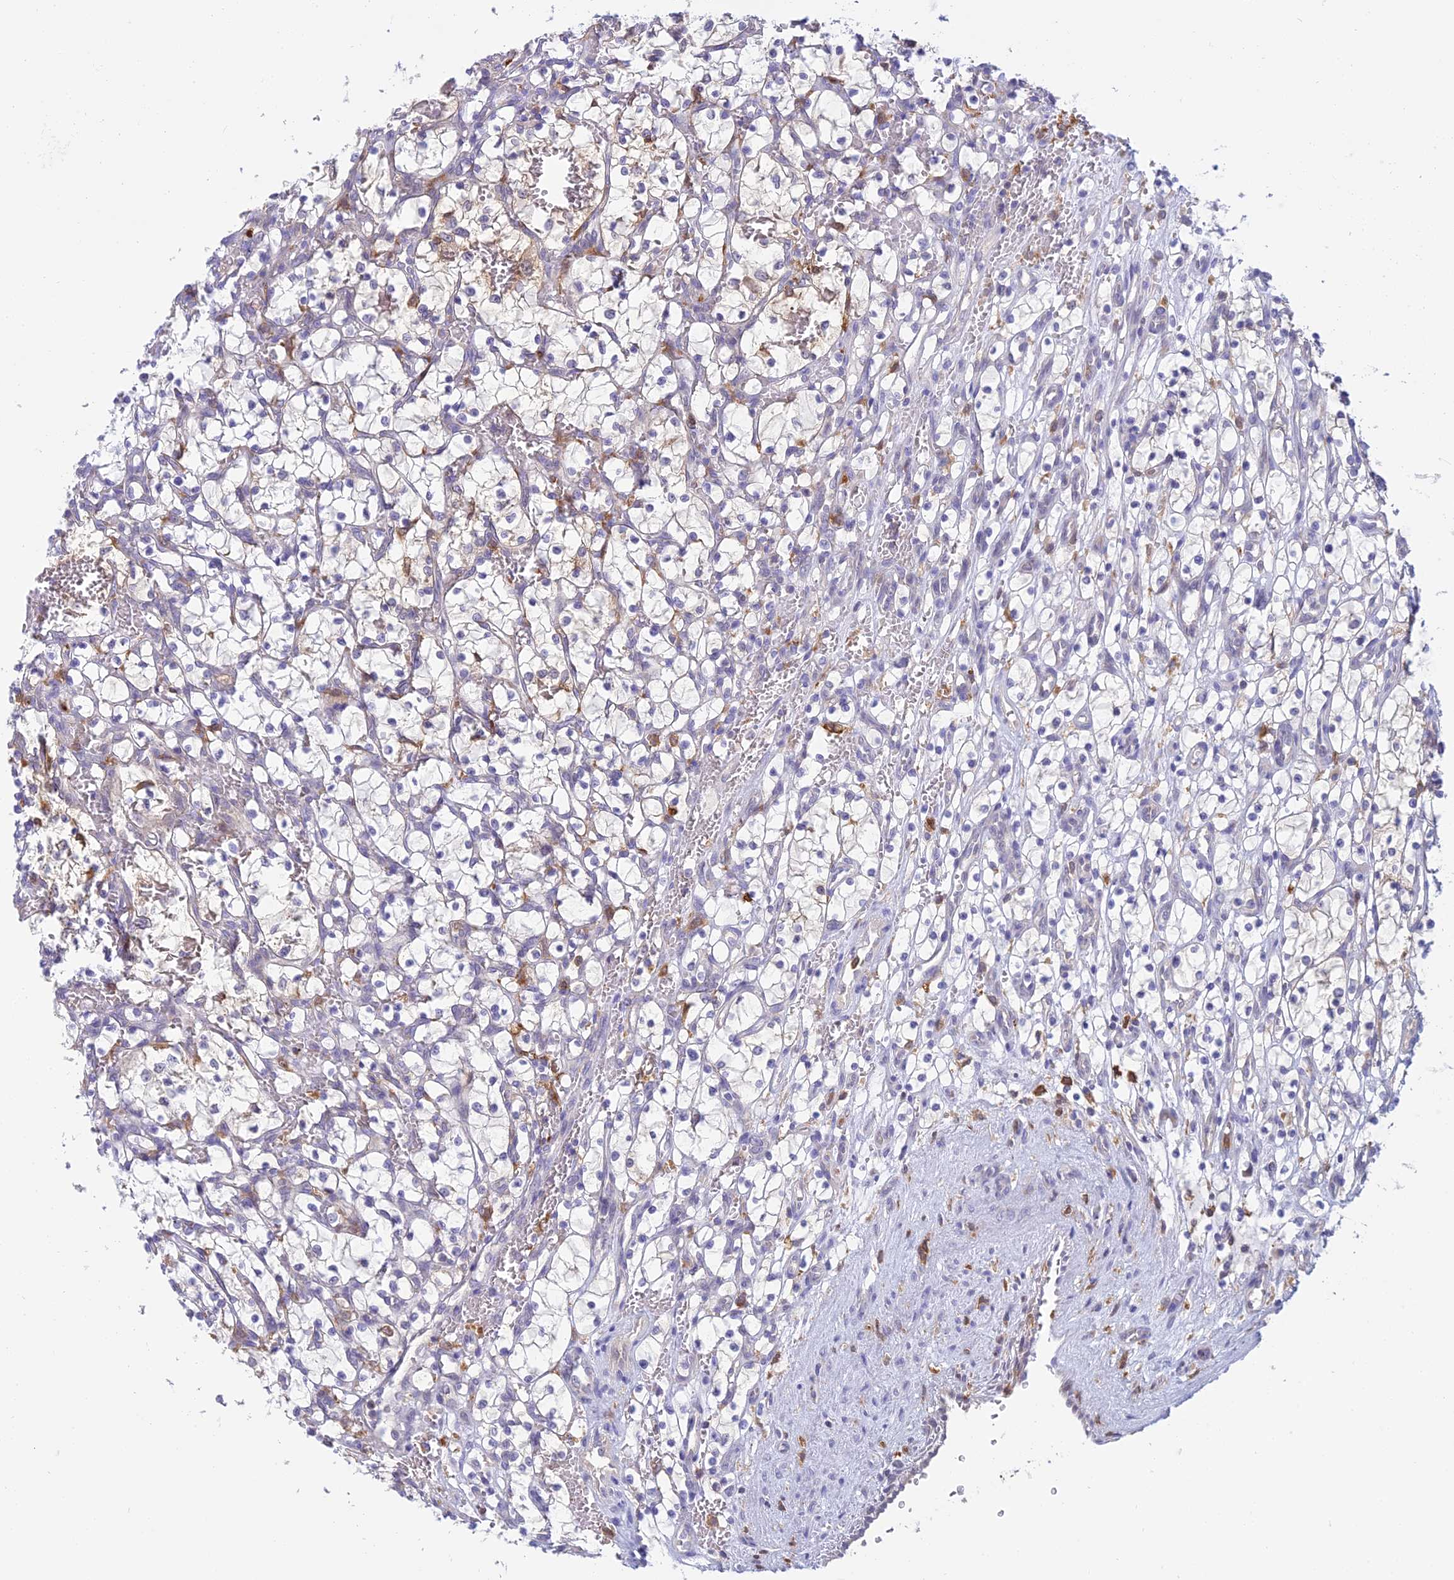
{"staining": {"intensity": "weak", "quantity": "<25%", "location": "cytoplasmic/membranous"}, "tissue": "renal cancer", "cell_type": "Tumor cells", "image_type": "cancer", "snomed": [{"axis": "morphology", "description": "Adenocarcinoma, NOS"}, {"axis": "topography", "description": "Kidney"}], "caption": "The photomicrograph displays no staining of tumor cells in renal cancer.", "gene": "UBE2G1", "patient": {"sex": "female", "age": 69}}